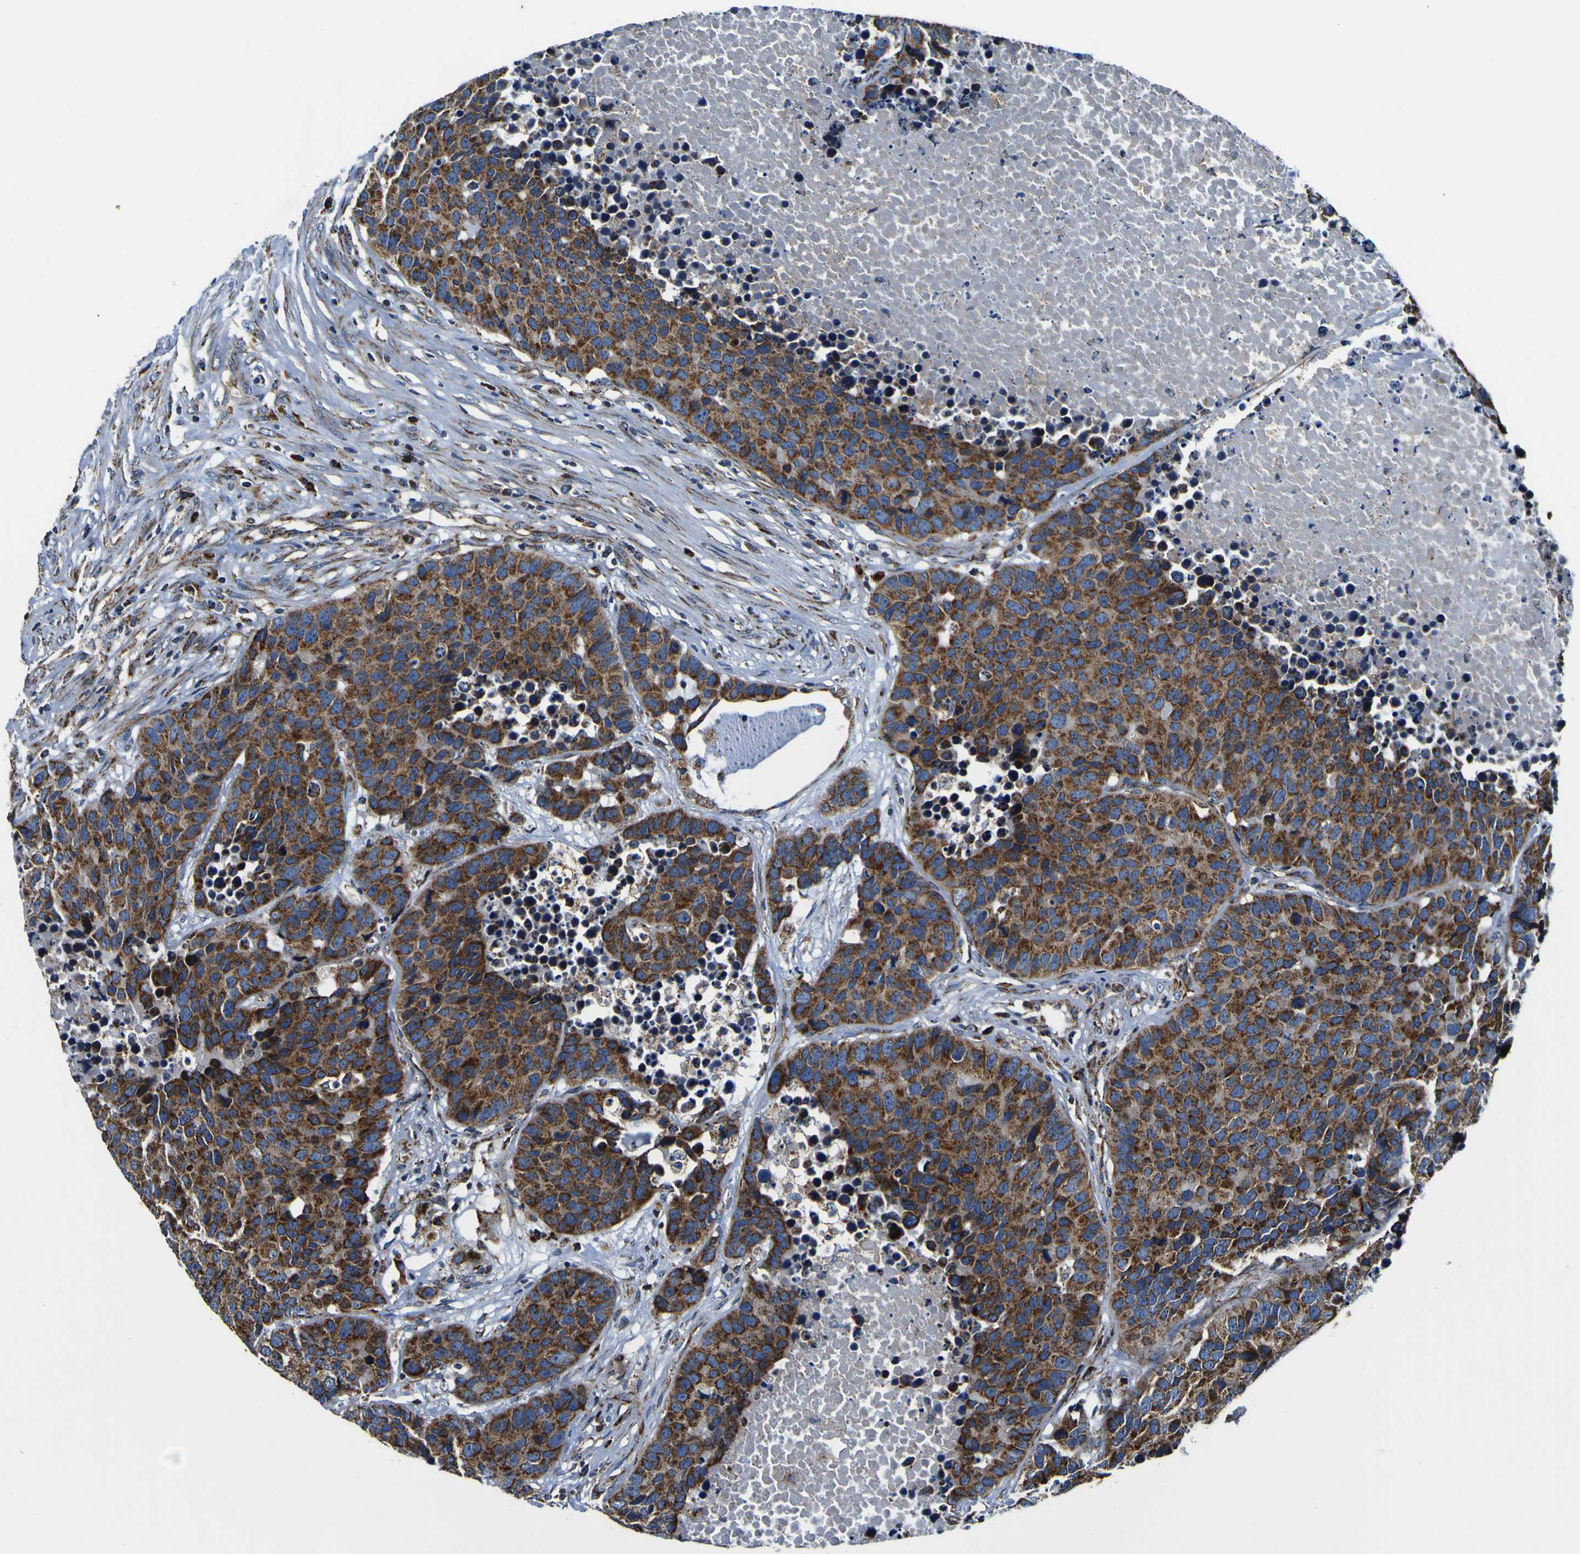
{"staining": {"intensity": "strong", "quantity": ">75%", "location": "cytoplasmic/membranous"}, "tissue": "carcinoid", "cell_type": "Tumor cells", "image_type": "cancer", "snomed": [{"axis": "morphology", "description": "Carcinoid, malignant, NOS"}, {"axis": "topography", "description": "Lung"}], "caption": "The image displays staining of malignant carcinoid, revealing strong cytoplasmic/membranous protein expression (brown color) within tumor cells.", "gene": "PTRH2", "patient": {"sex": "male", "age": 60}}